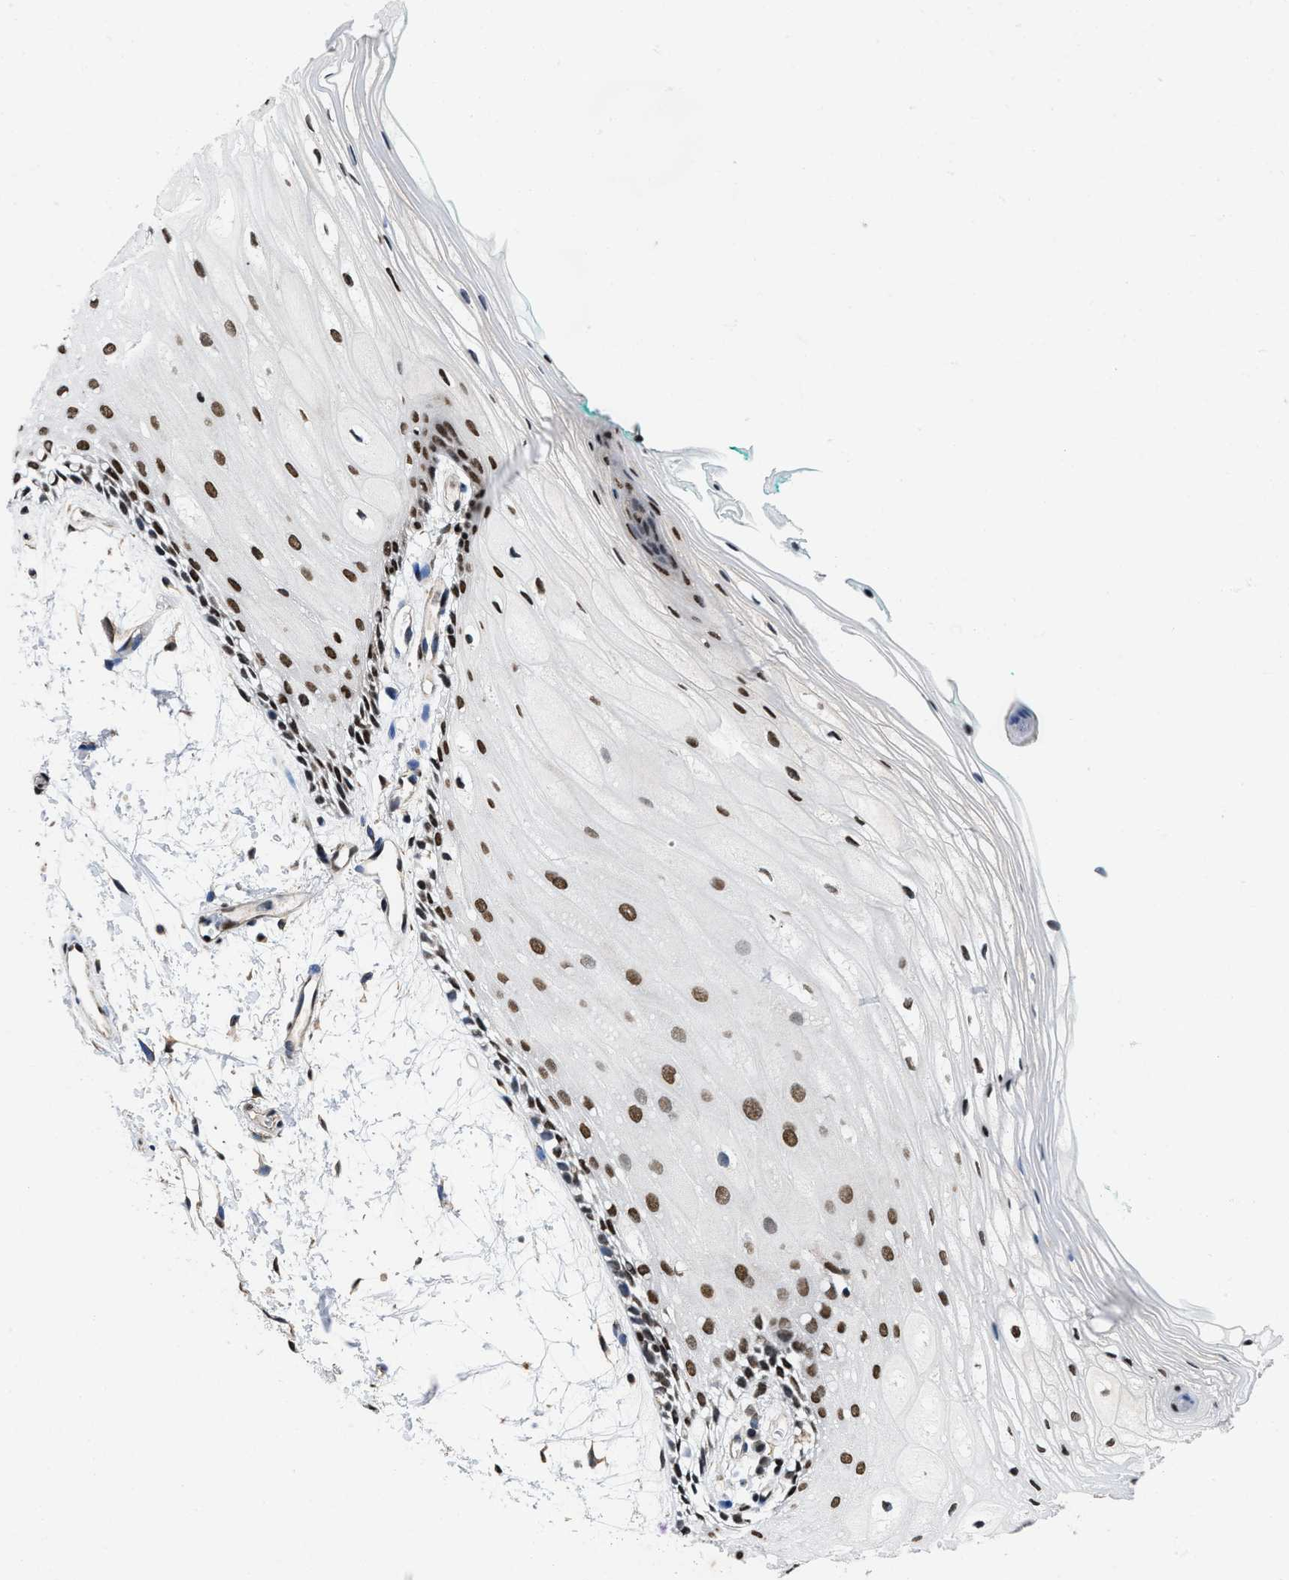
{"staining": {"intensity": "strong", "quantity": ">75%", "location": "nuclear"}, "tissue": "oral mucosa", "cell_type": "Squamous epithelial cells", "image_type": "normal", "snomed": [{"axis": "morphology", "description": "Normal tissue, NOS"}, {"axis": "topography", "description": "Skeletal muscle"}, {"axis": "topography", "description": "Oral tissue"}, {"axis": "topography", "description": "Peripheral nerve tissue"}], "caption": "Strong nuclear expression is appreciated in about >75% of squamous epithelial cells in unremarkable oral mucosa.", "gene": "SAFB", "patient": {"sex": "female", "age": 84}}